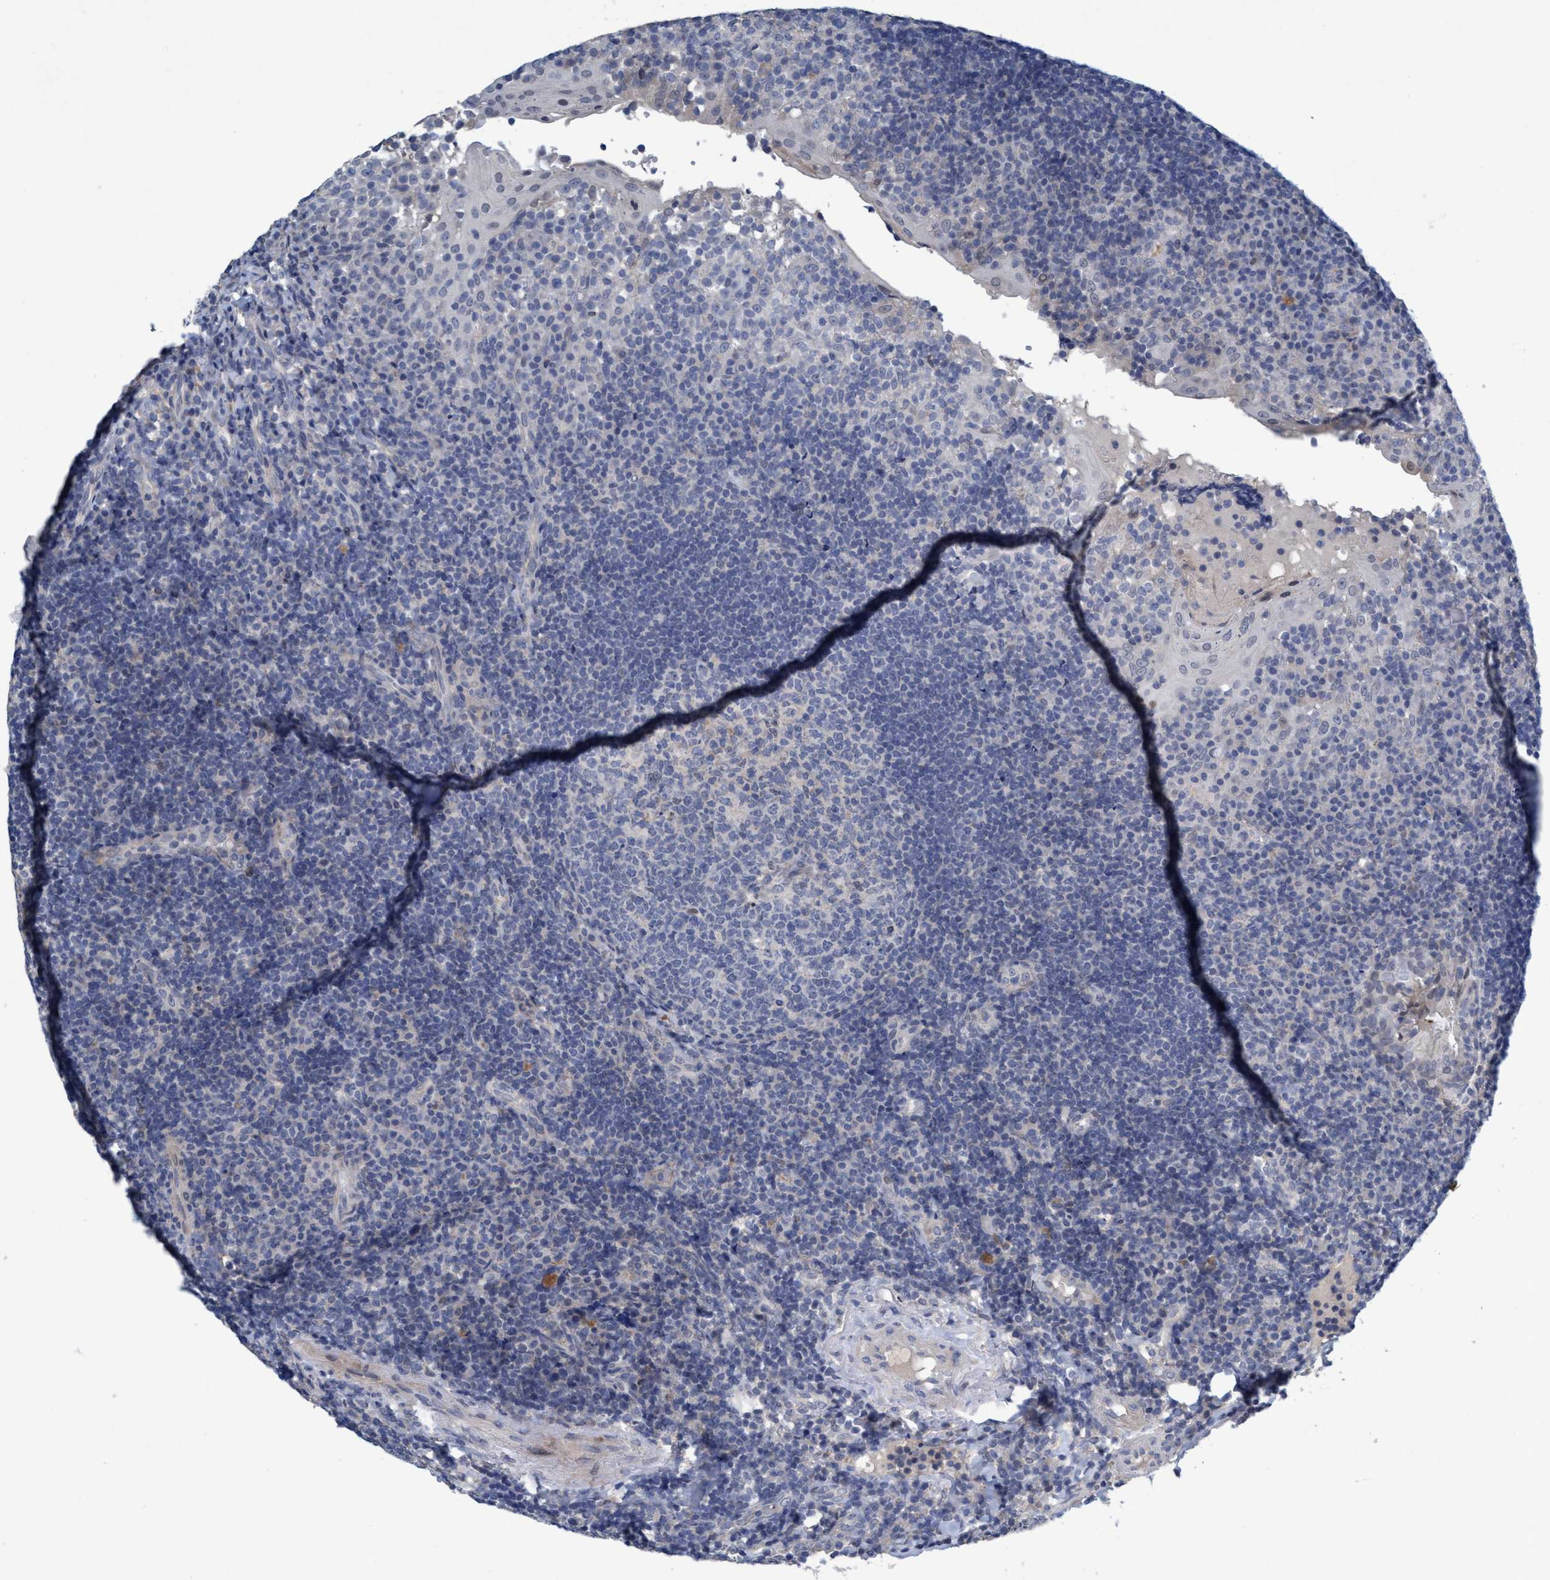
{"staining": {"intensity": "negative", "quantity": "none", "location": "none"}, "tissue": "tonsil", "cell_type": "Germinal center cells", "image_type": "normal", "snomed": [{"axis": "morphology", "description": "Normal tissue, NOS"}, {"axis": "topography", "description": "Tonsil"}], "caption": "This is an IHC histopathology image of unremarkable human tonsil. There is no positivity in germinal center cells.", "gene": "RNF208", "patient": {"sex": "female", "age": 40}}